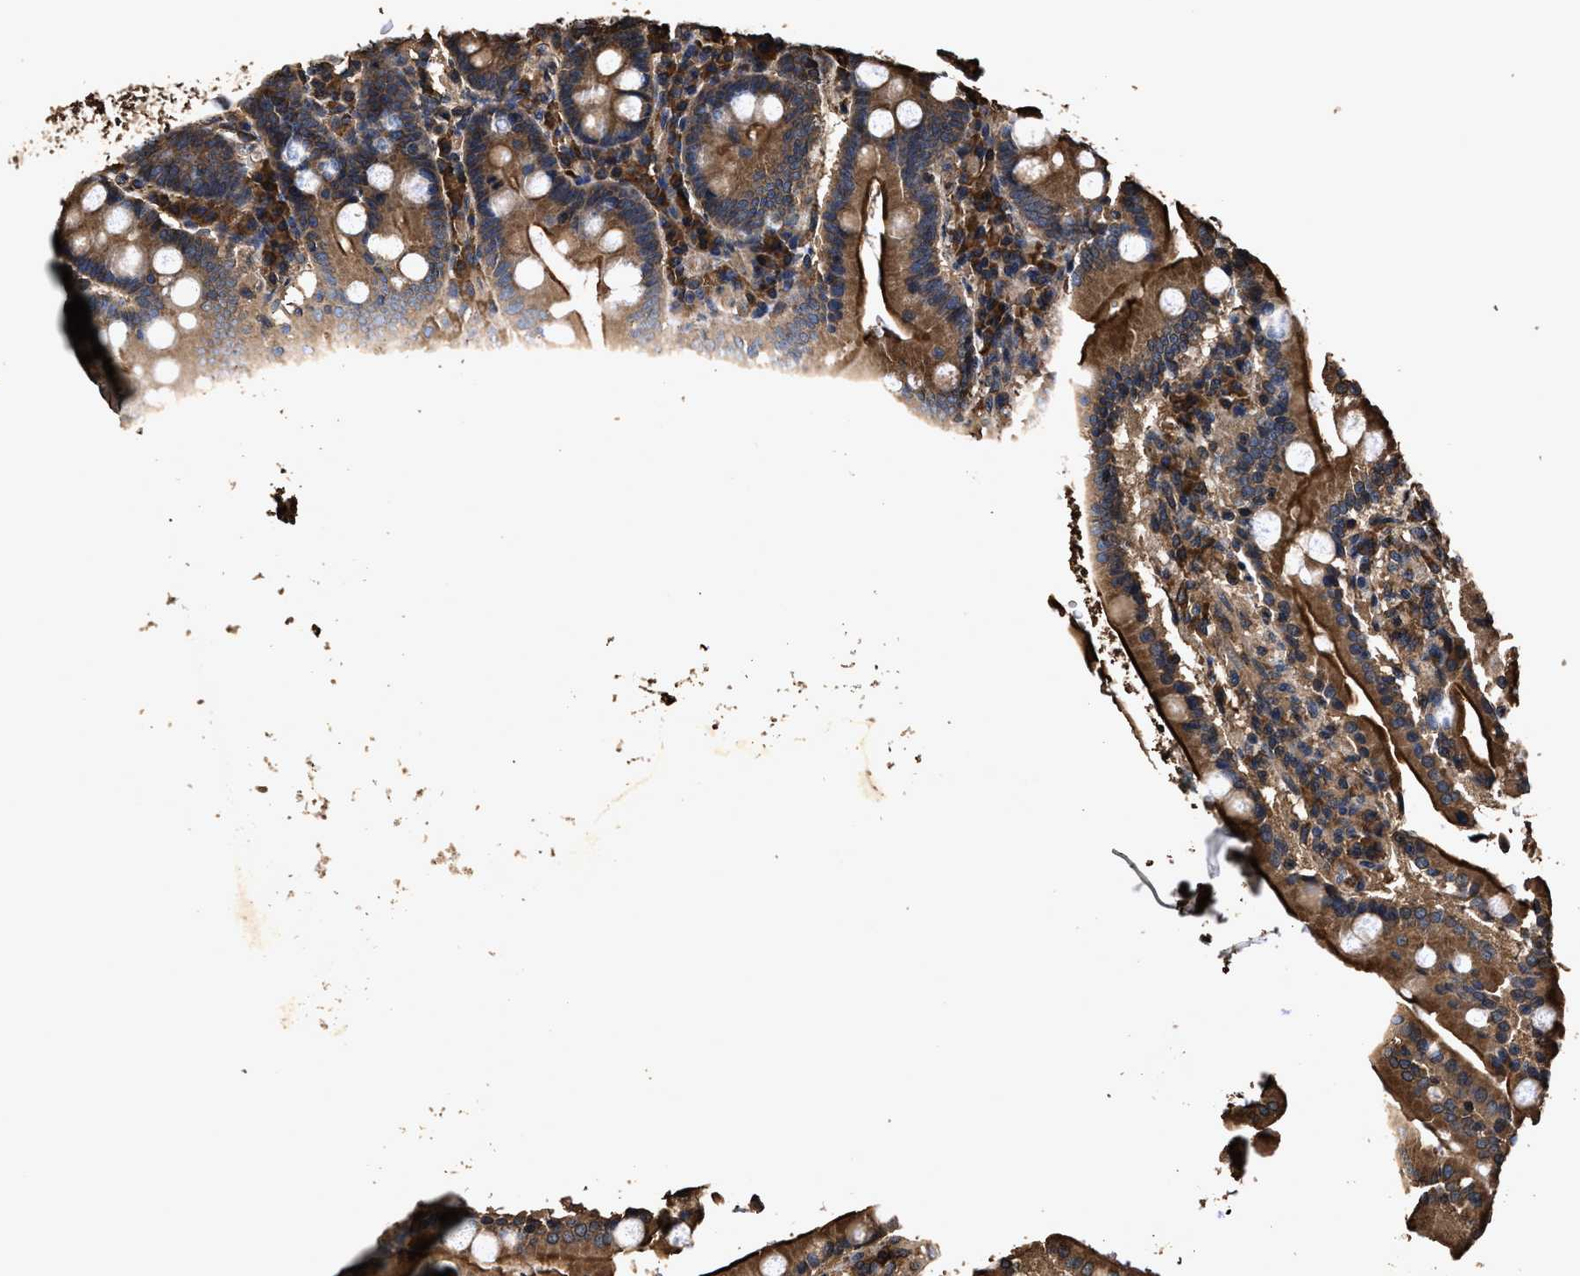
{"staining": {"intensity": "strong", "quantity": ">75%", "location": "cytoplasmic/membranous"}, "tissue": "duodenum", "cell_type": "Glandular cells", "image_type": "normal", "snomed": [{"axis": "morphology", "description": "Normal tissue, NOS"}, {"axis": "topography", "description": "Small intestine, NOS"}], "caption": "IHC of normal duodenum displays high levels of strong cytoplasmic/membranous staining in approximately >75% of glandular cells.", "gene": "ZMYND19", "patient": {"sex": "female", "age": 71}}